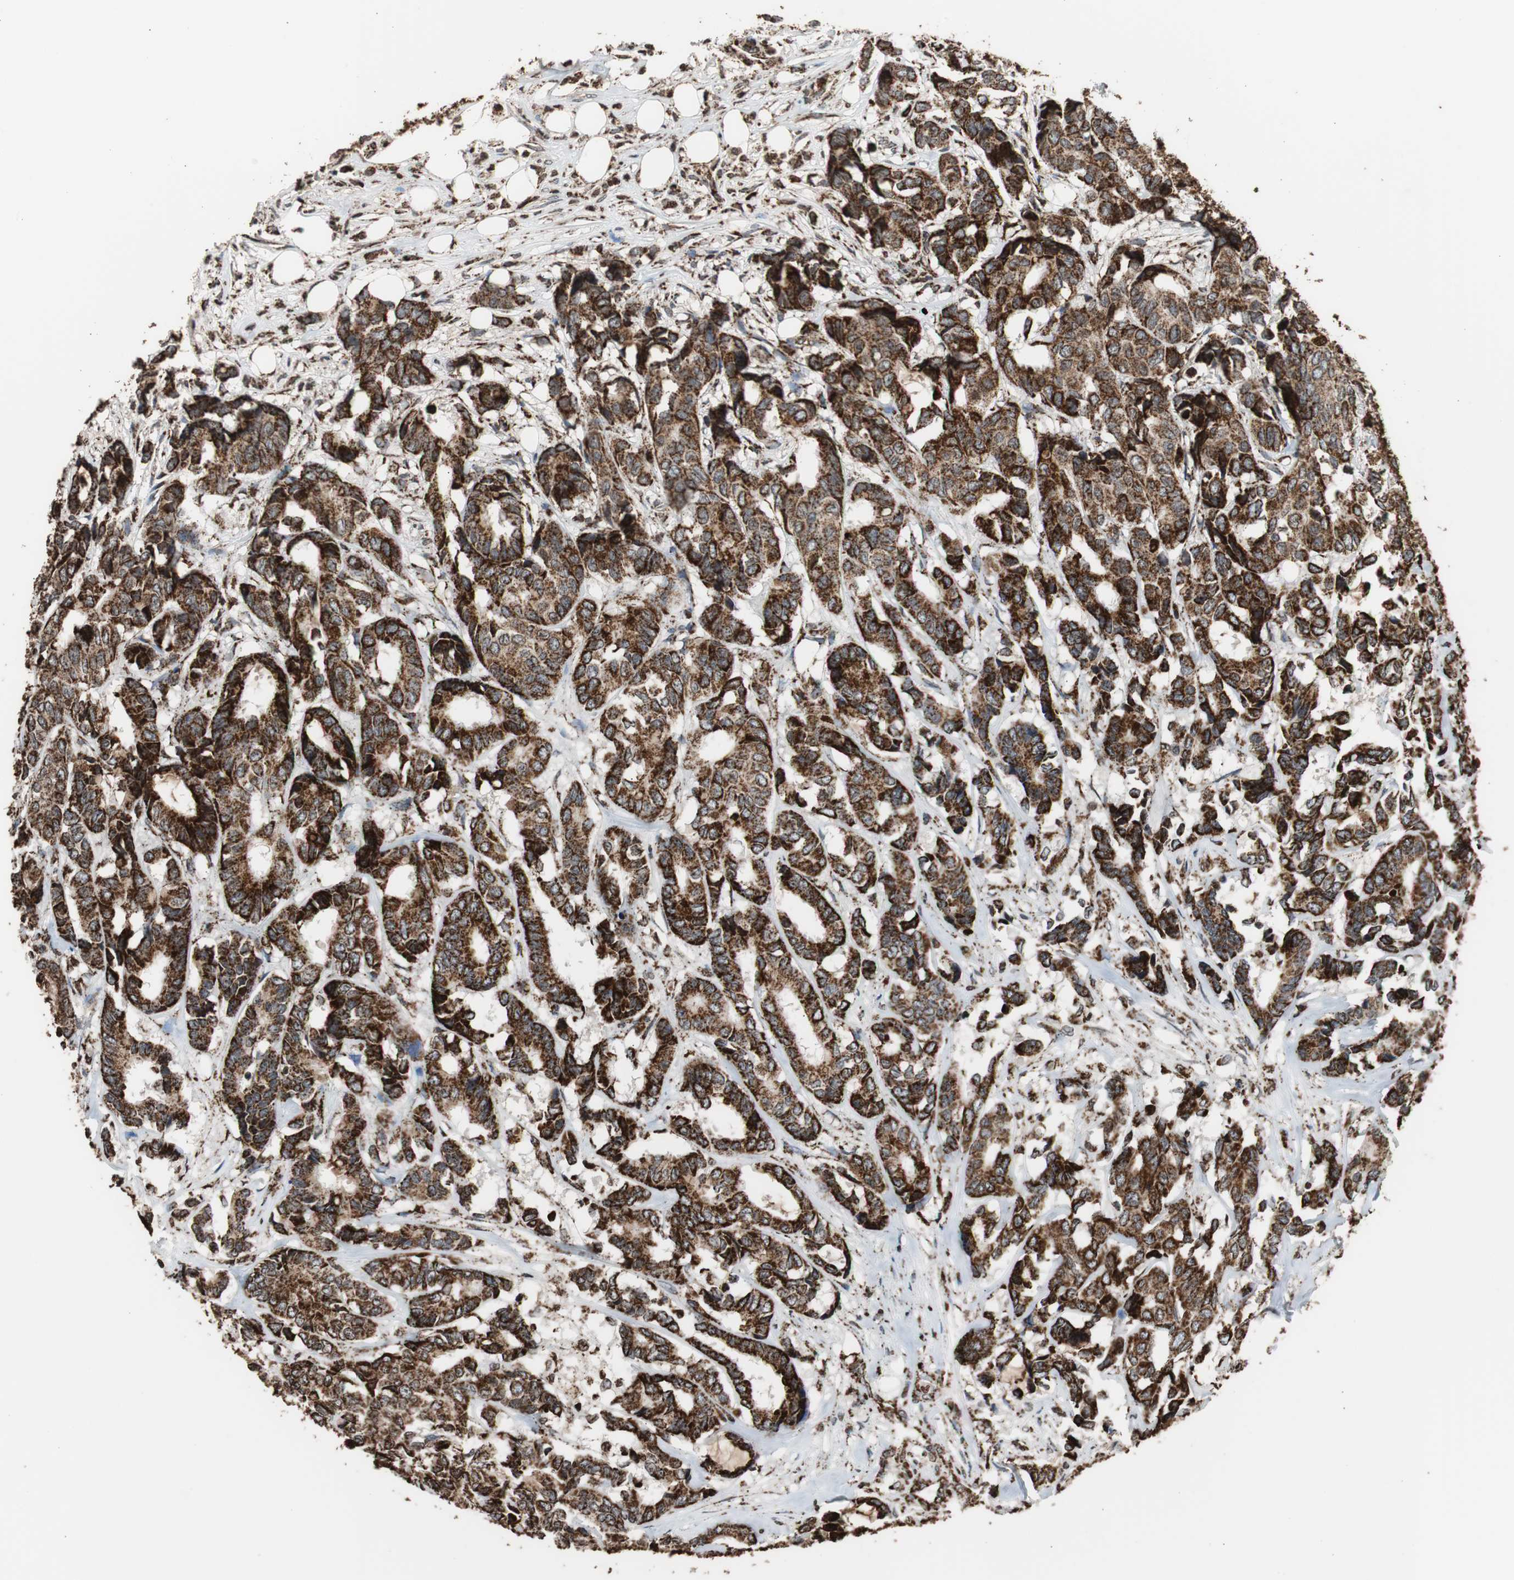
{"staining": {"intensity": "strong", "quantity": ">75%", "location": "cytoplasmic/membranous"}, "tissue": "breast cancer", "cell_type": "Tumor cells", "image_type": "cancer", "snomed": [{"axis": "morphology", "description": "Duct carcinoma"}, {"axis": "topography", "description": "Breast"}], "caption": "There is high levels of strong cytoplasmic/membranous staining in tumor cells of breast cancer, as demonstrated by immunohistochemical staining (brown color).", "gene": "HSPA9", "patient": {"sex": "female", "age": 87}}